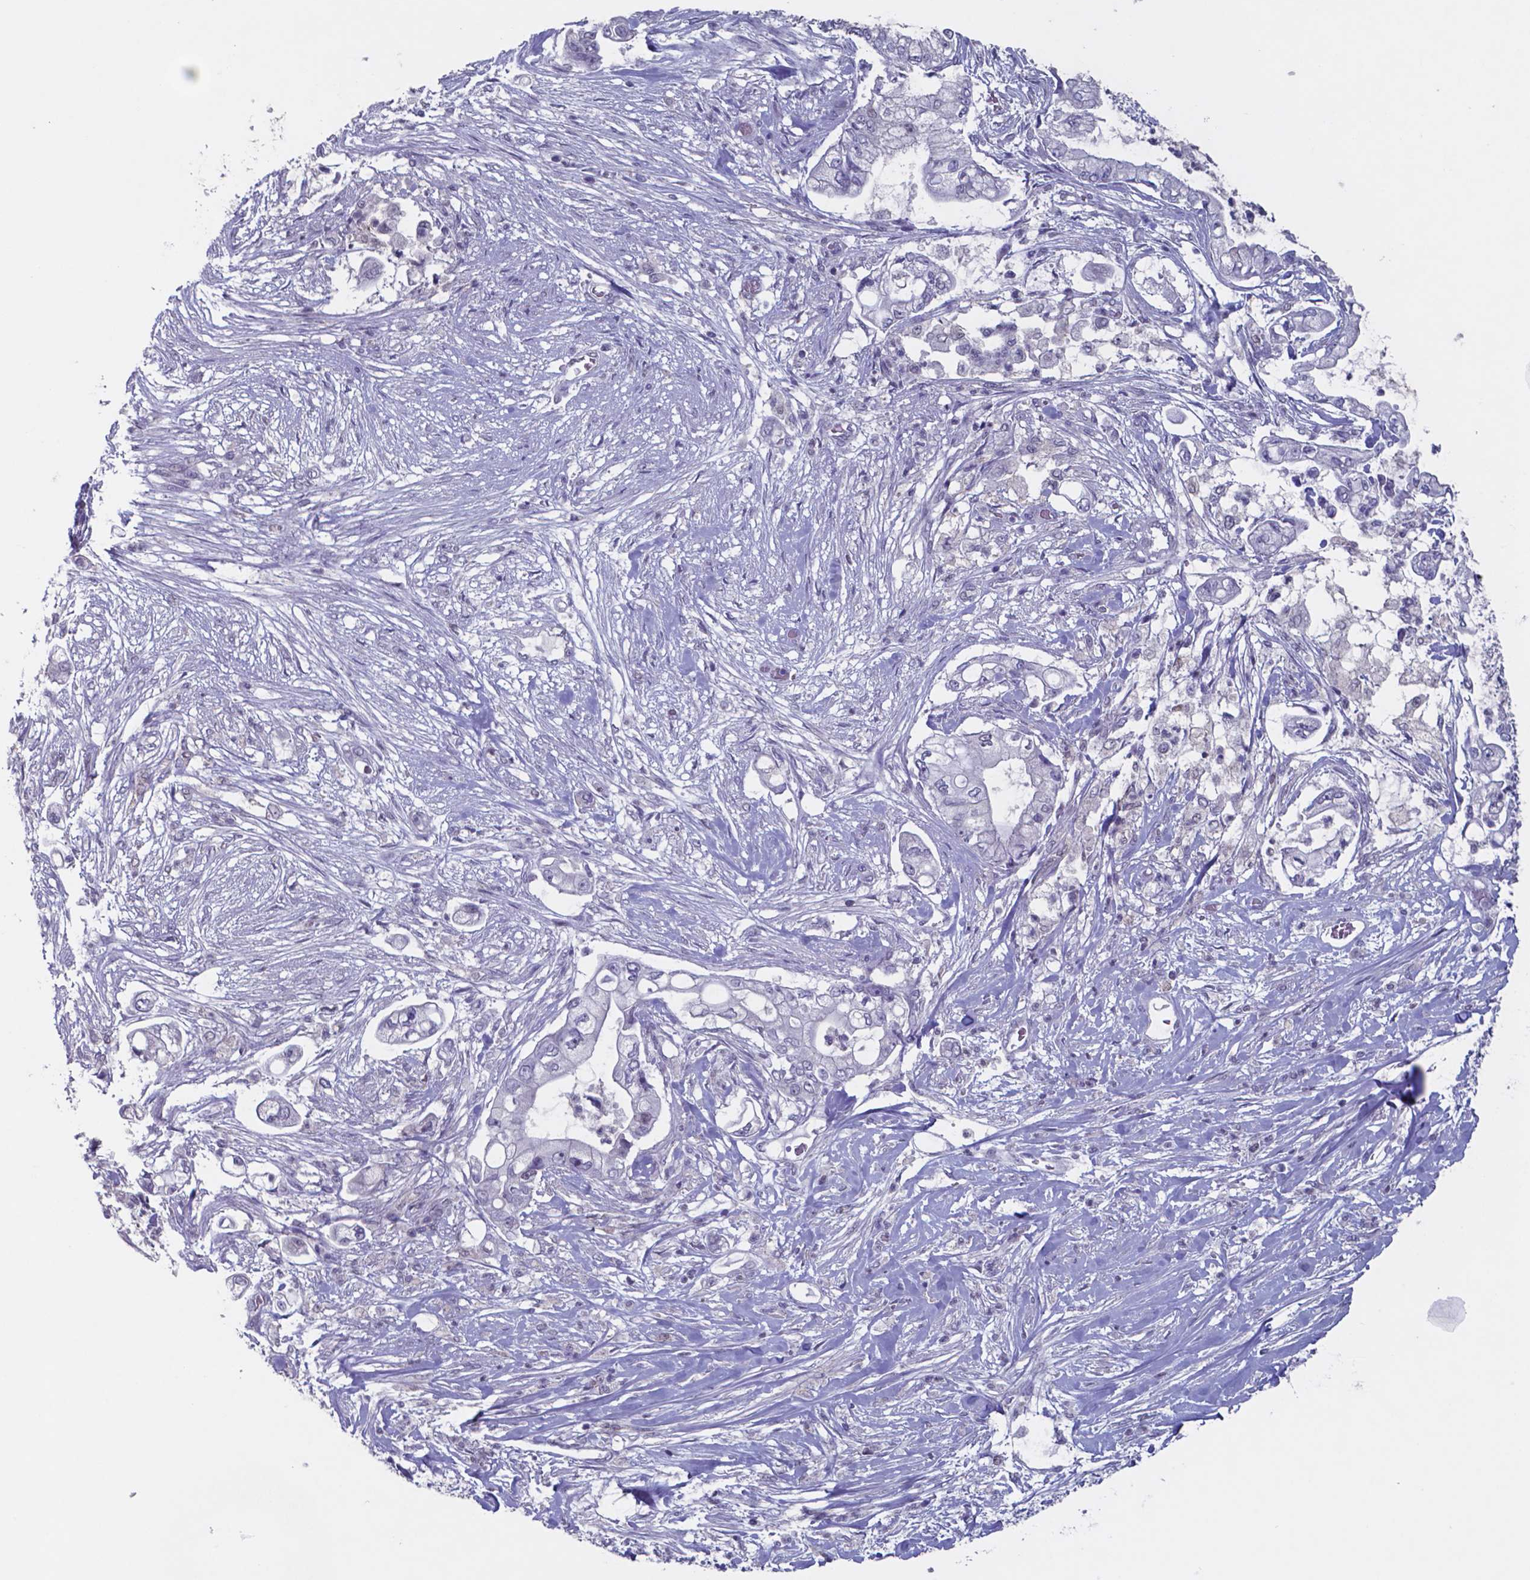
{"staining": {"intensity": "negative", "quantity": "none", "location": "none"}, "tissue": "pancreatic cancer", "cell_type": "Tumor cells", "image_type": "cancer", "snomed": [{"axis": "morphology", "description": "Adenocarcinoma, NOS"}, {"axis": "topography", "description": "Pancreas"}], "caption": "High power microscopy photomicrograph of an IHC image of pancreatic adenocarcinoma, revealing no significant positivity in tumor cells.", "gene": "TDP2", "patient": {"sex": "female", "age": 69}}